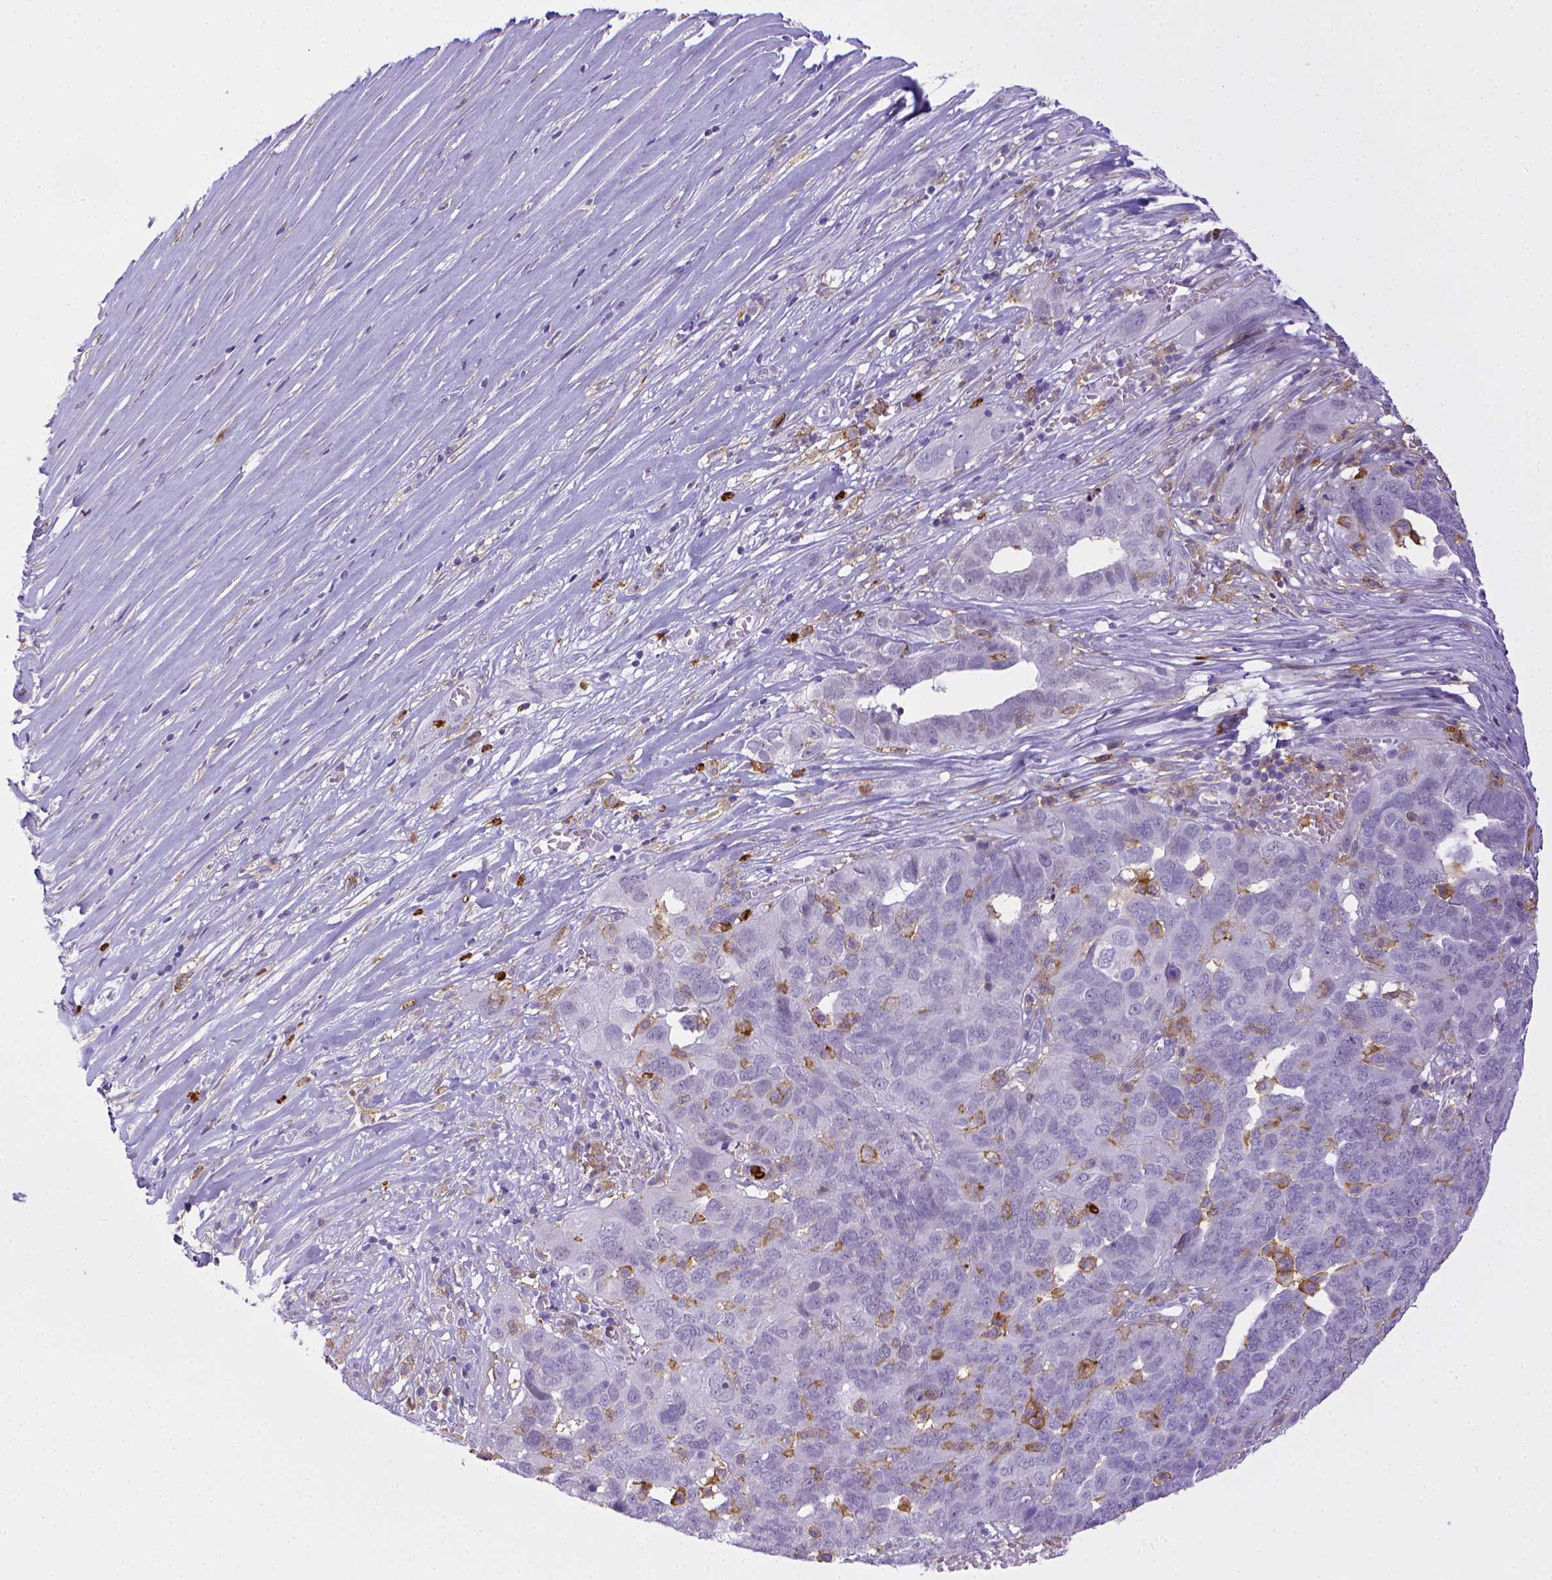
{"staining": {"intensity": "negative", "quantity": "none", "location": "none"}, "tissue": "ovarian cancer", "cell_type": "Tumor cells", "image_type": "cancer", "snomed": [{"axis": "morphology", "description": "Carcinoma, endometroid"}, {"axis": "topography", "description": "Soft tissue"}, {"axis": "topography", "description": "Ovary"}], "caption": "Immunohistochemistry (IHC) of endometroid carcinoma (ovarian) shows no expression in tumor cells. (DAB (3,3'-diaminobenzidine) immunohistochemistry visualized using brightfield microscopy, high magnification).", "gene": "ITGAM", "patient": {"sex": "female", "age": 52}}